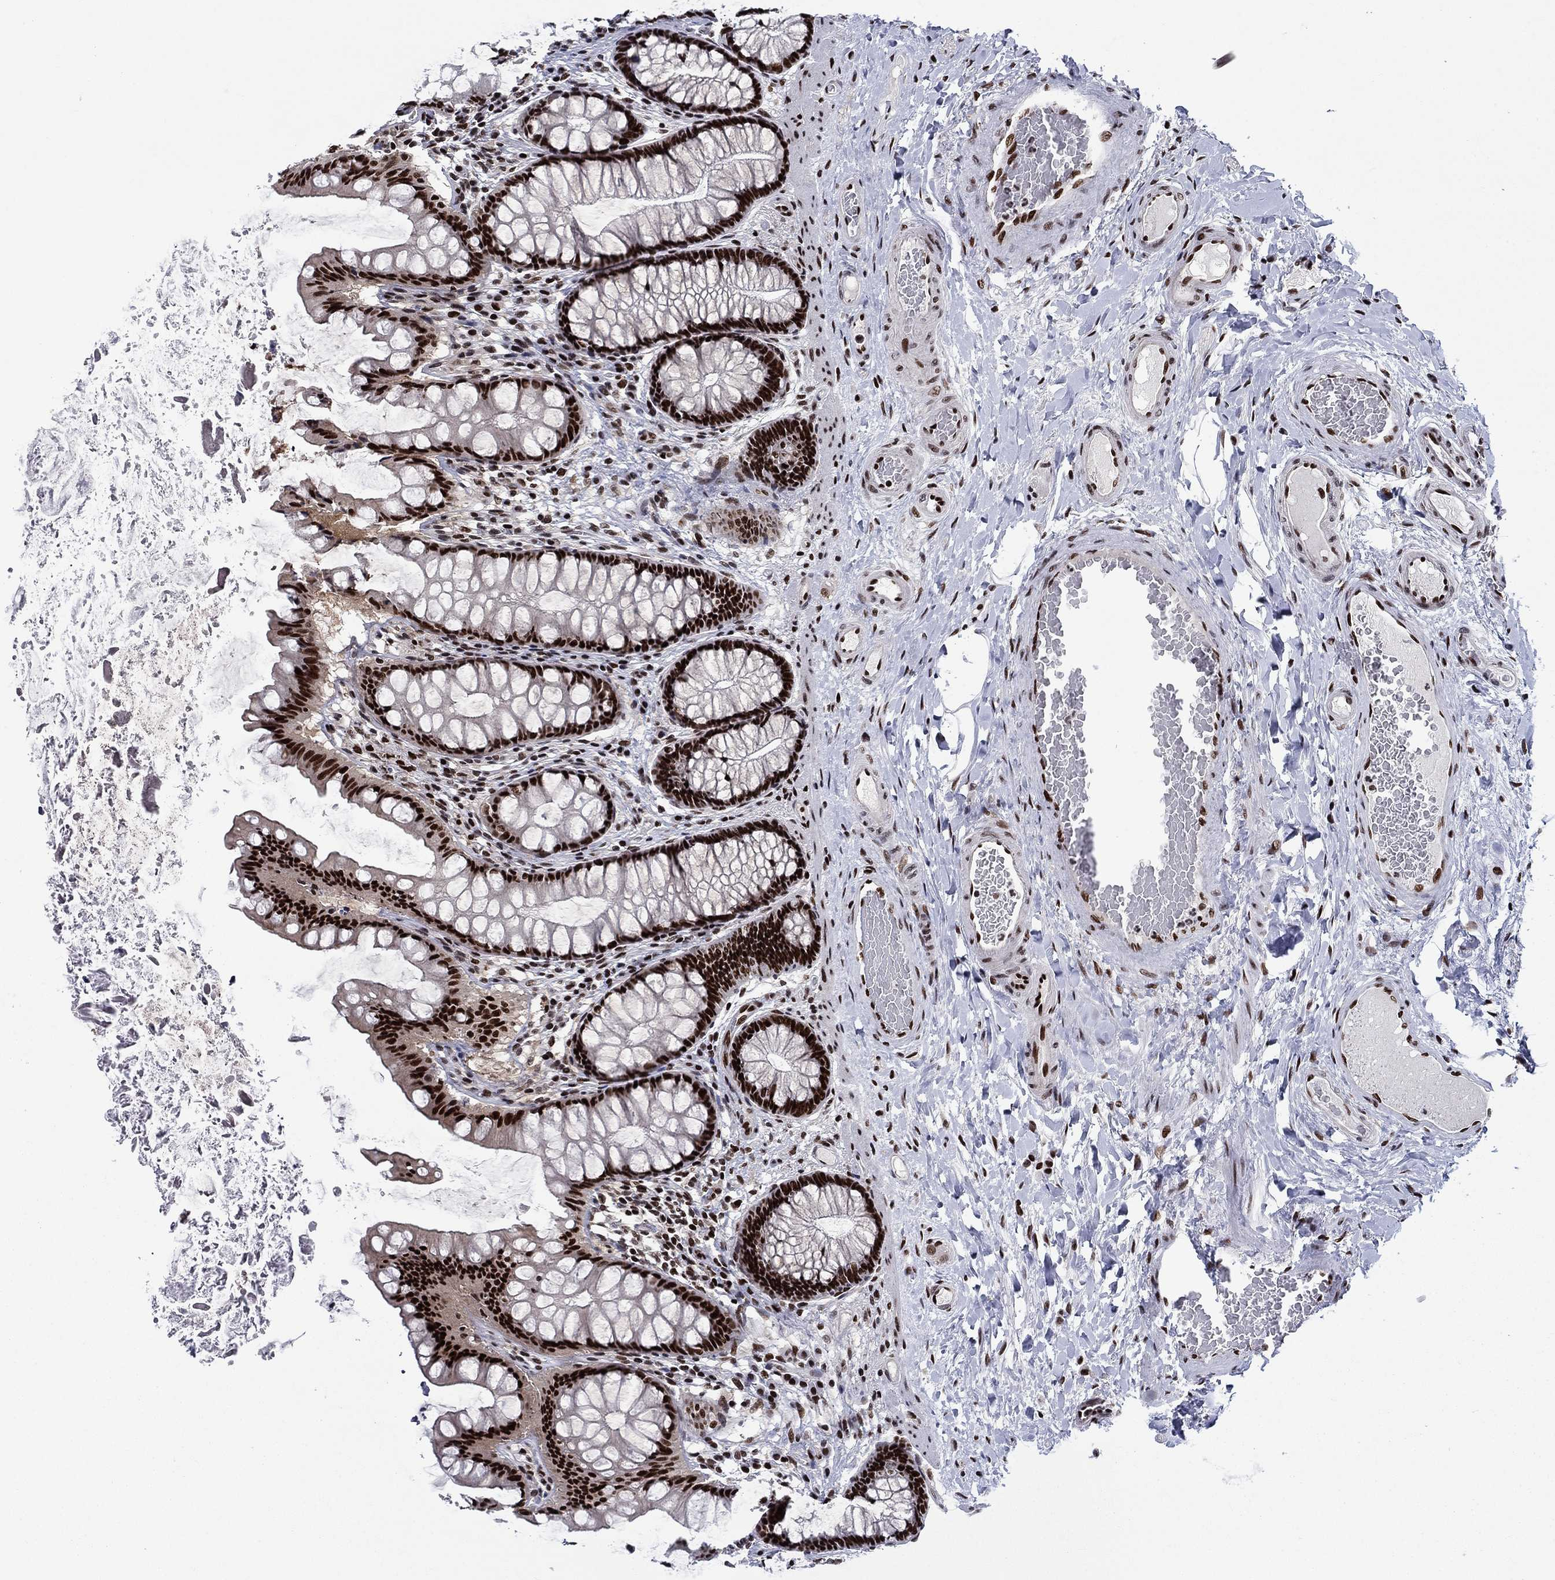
{"staining": {"intensity": "negative", "quantity": "none", "location": "none"}, "tissue": "colon", "cell_type": "Endothelial cells", "image_type": "normal", "snomed": [{"axis": "morphology", "description": "Normal tissue, NOS"}, {"axis": "topography", "description": "Colon"}], "caption": "This is an immunohistochemistry image of unremarkable human colon. There is no positivity in endothelial cells.", "gene": "RPRD1B", "patient": {"sex": "female", "age": 65}}